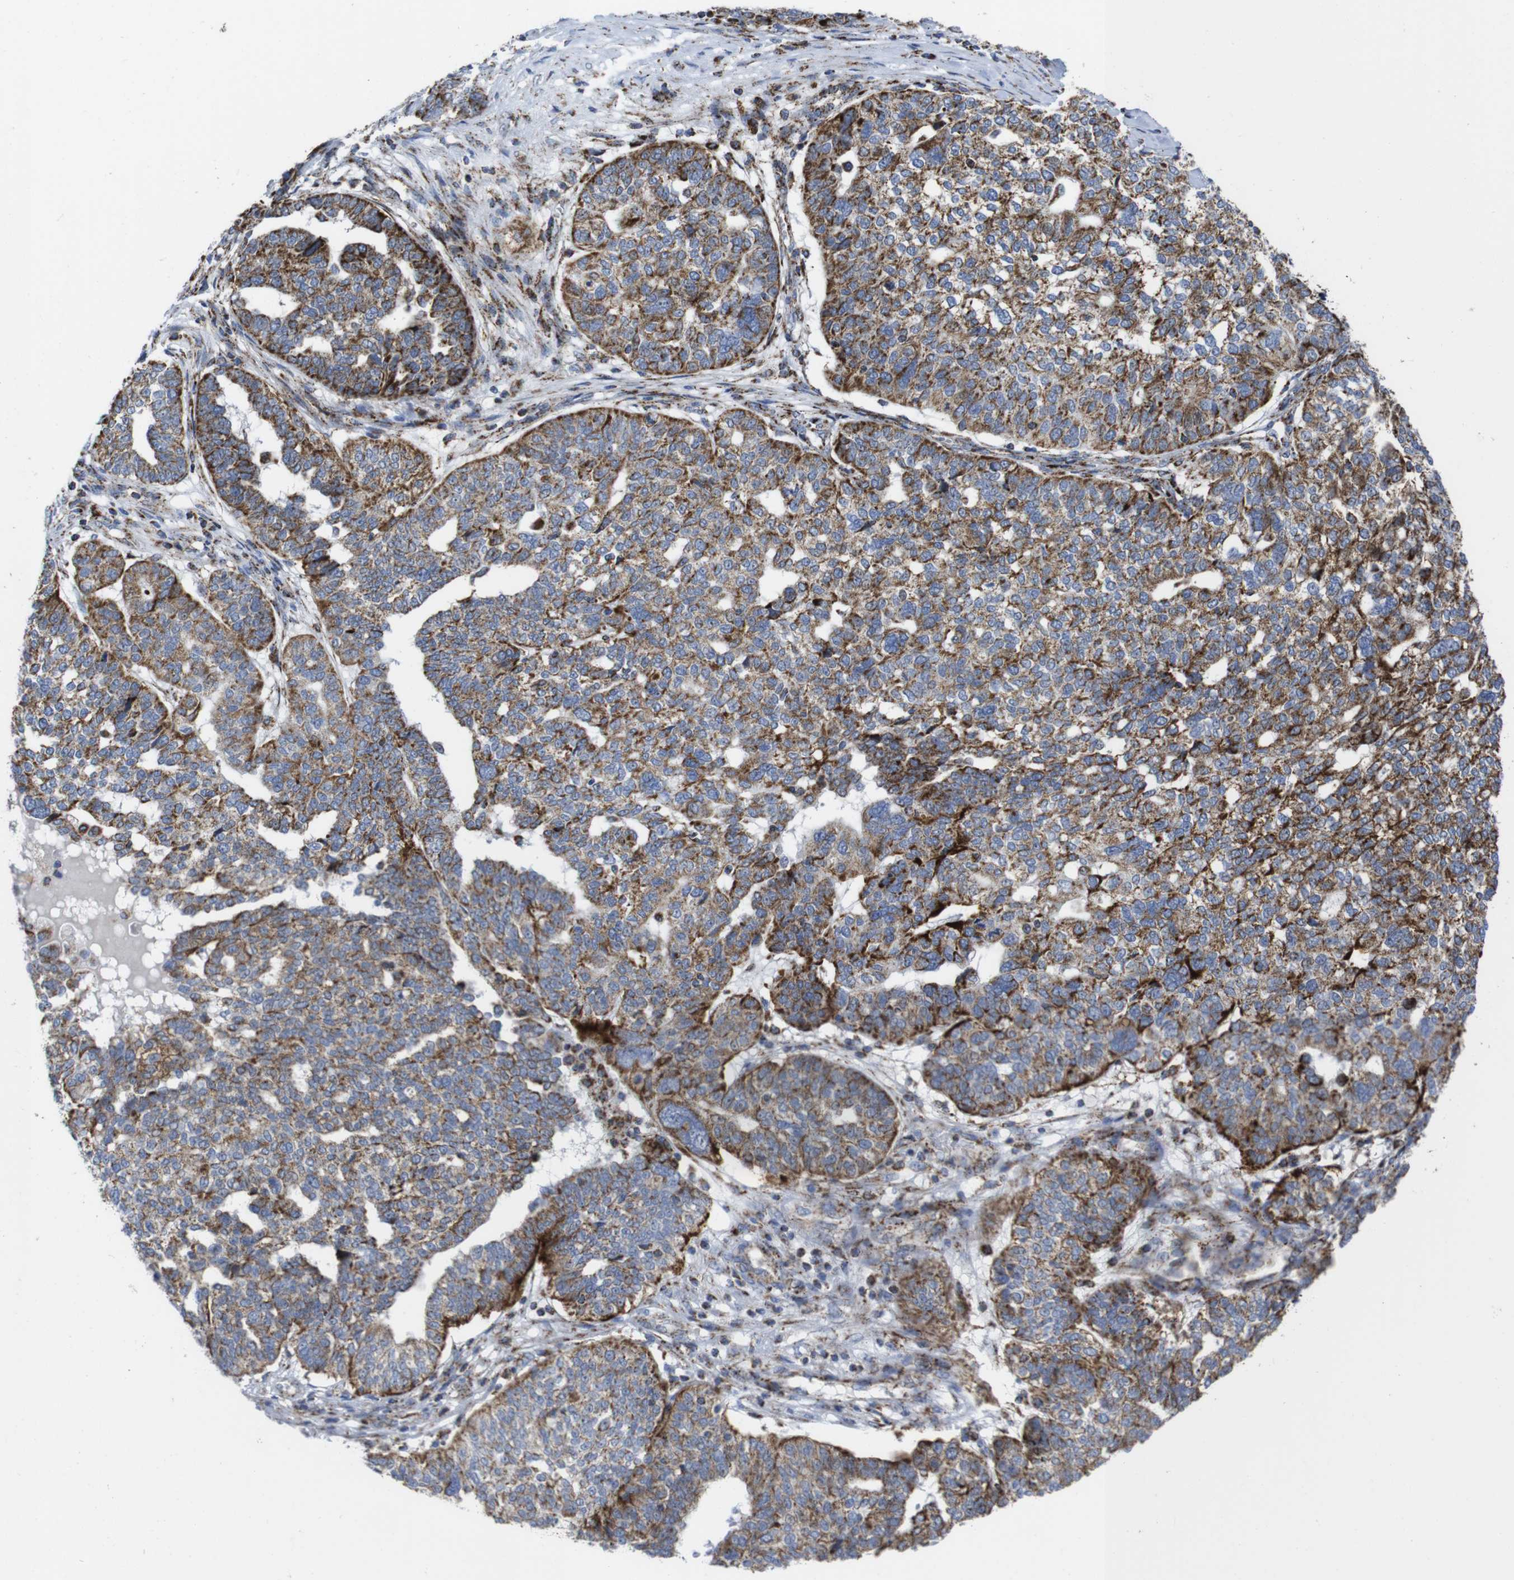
{"staining": {"intensity": "moderate", "quantity": ">75%", "location": "cytoplasmic/membranous"}, "tissue": "ovarian cancer", "cell_type": "Tumor cells", "image_type": "cancer", "snomed": [{"axis": "morphology", "description": "Cystadenocarcinoma, serous, NOS"}, {"axis": "topography", "description": "Ovary"}], "caption": "Protein staining of ovarian serous cystadenocarcinoma tissue displays moderate cytoplasmic/membranous positivity in approximately >75% of tumor cells.", "gene": "TMEM192", "patient": {"sex": "female", "age": 59}}